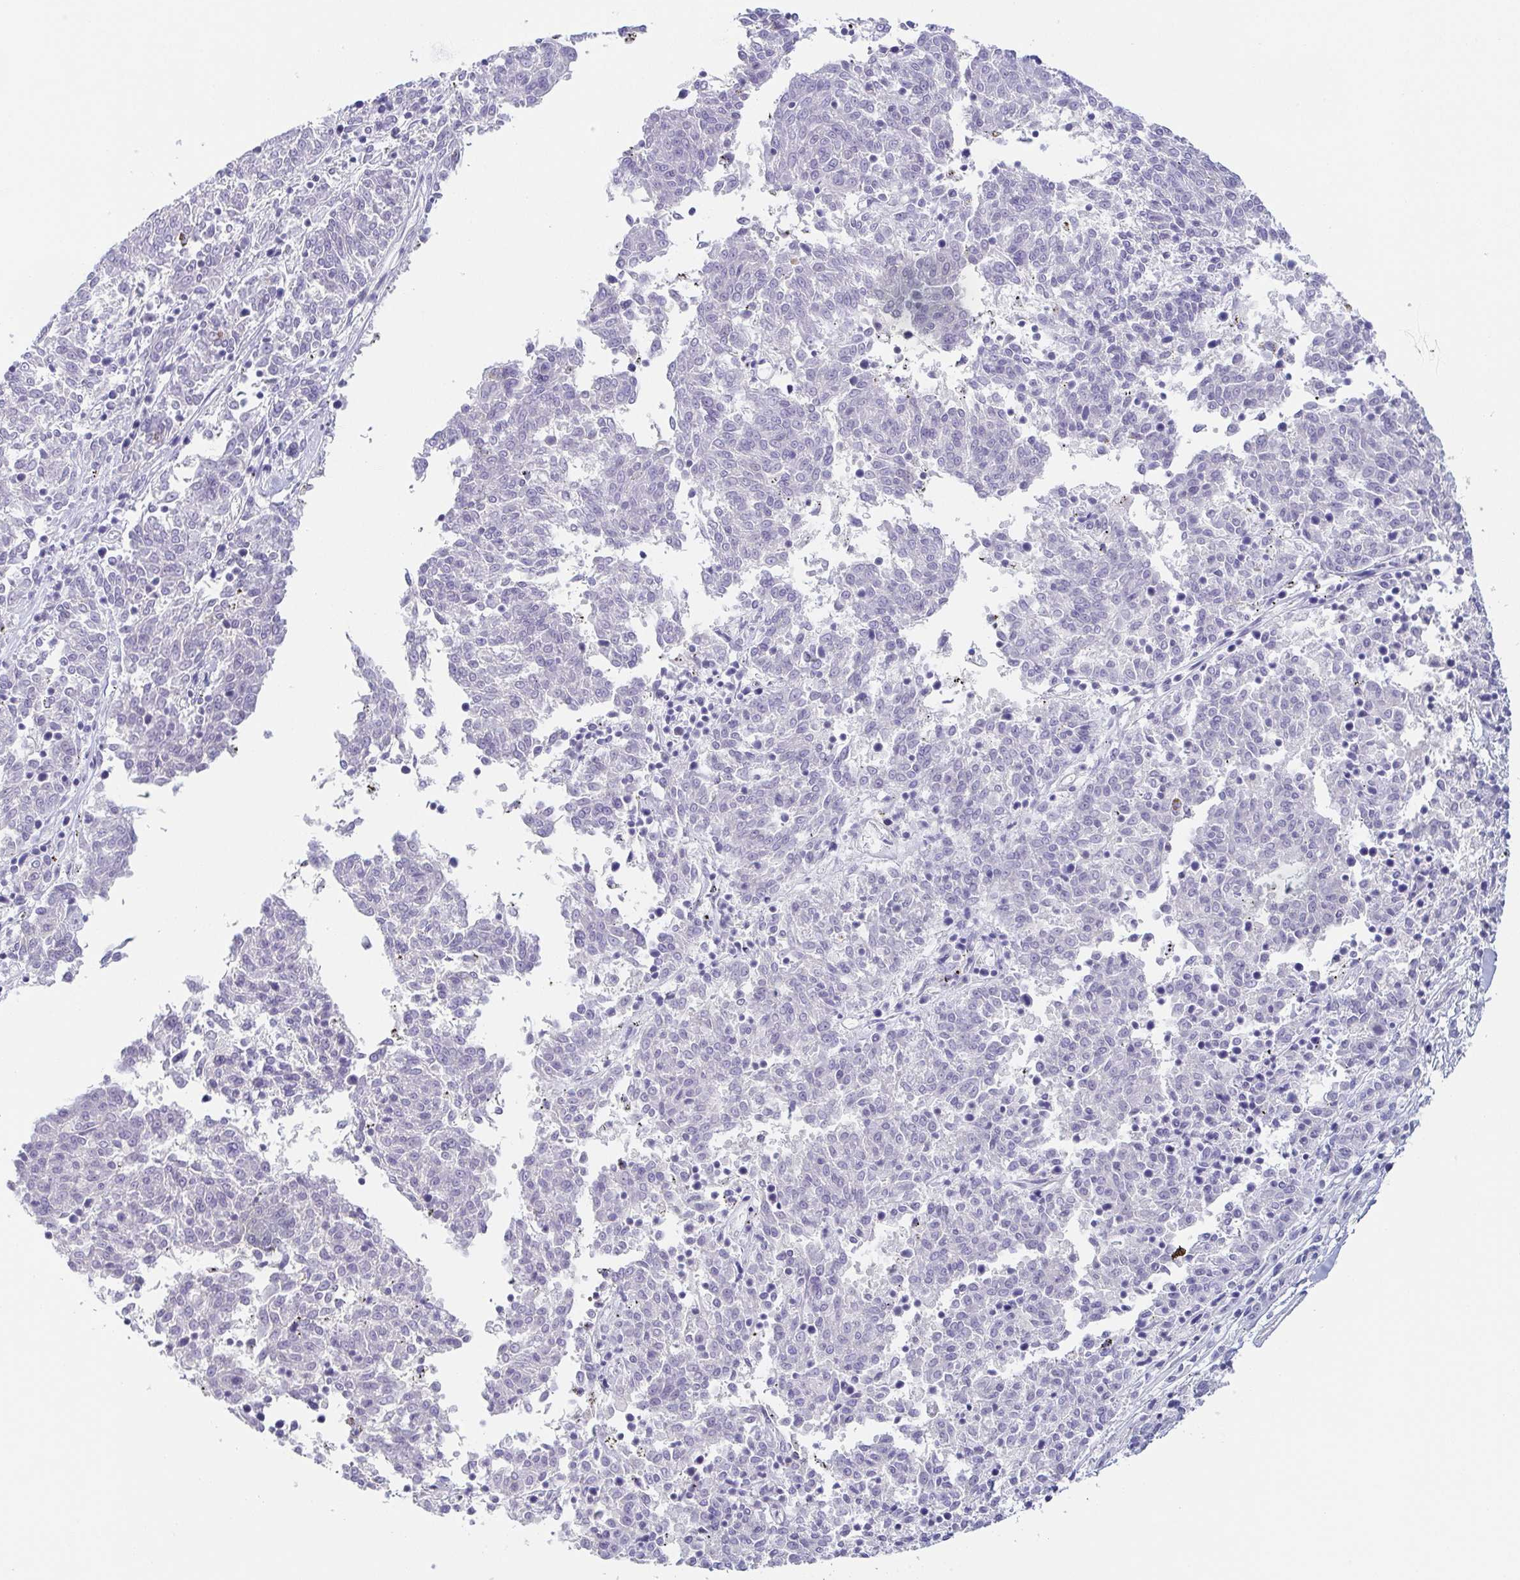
{"staining": {"intensity": "negative", "quantity": "none", "location": "none"}, "tissue": "melanoma", "cell_type": "Tumor cells", "image_type": "cancer", "snomed": [{"axis": "morphology", "description": "Malignant melanoma, NOS"}, {"axis": "topography", "description": "Skin"}], "caption": "Melanoma was stained to show a protein in brown. There is no significant positivity in tumor cells. The staining is performed using DAB brown chromogen with nuclei counter-stained in using hematoxylin.", "gene": "COL17A1", "patient": {"sex": "female", "age": 72}}